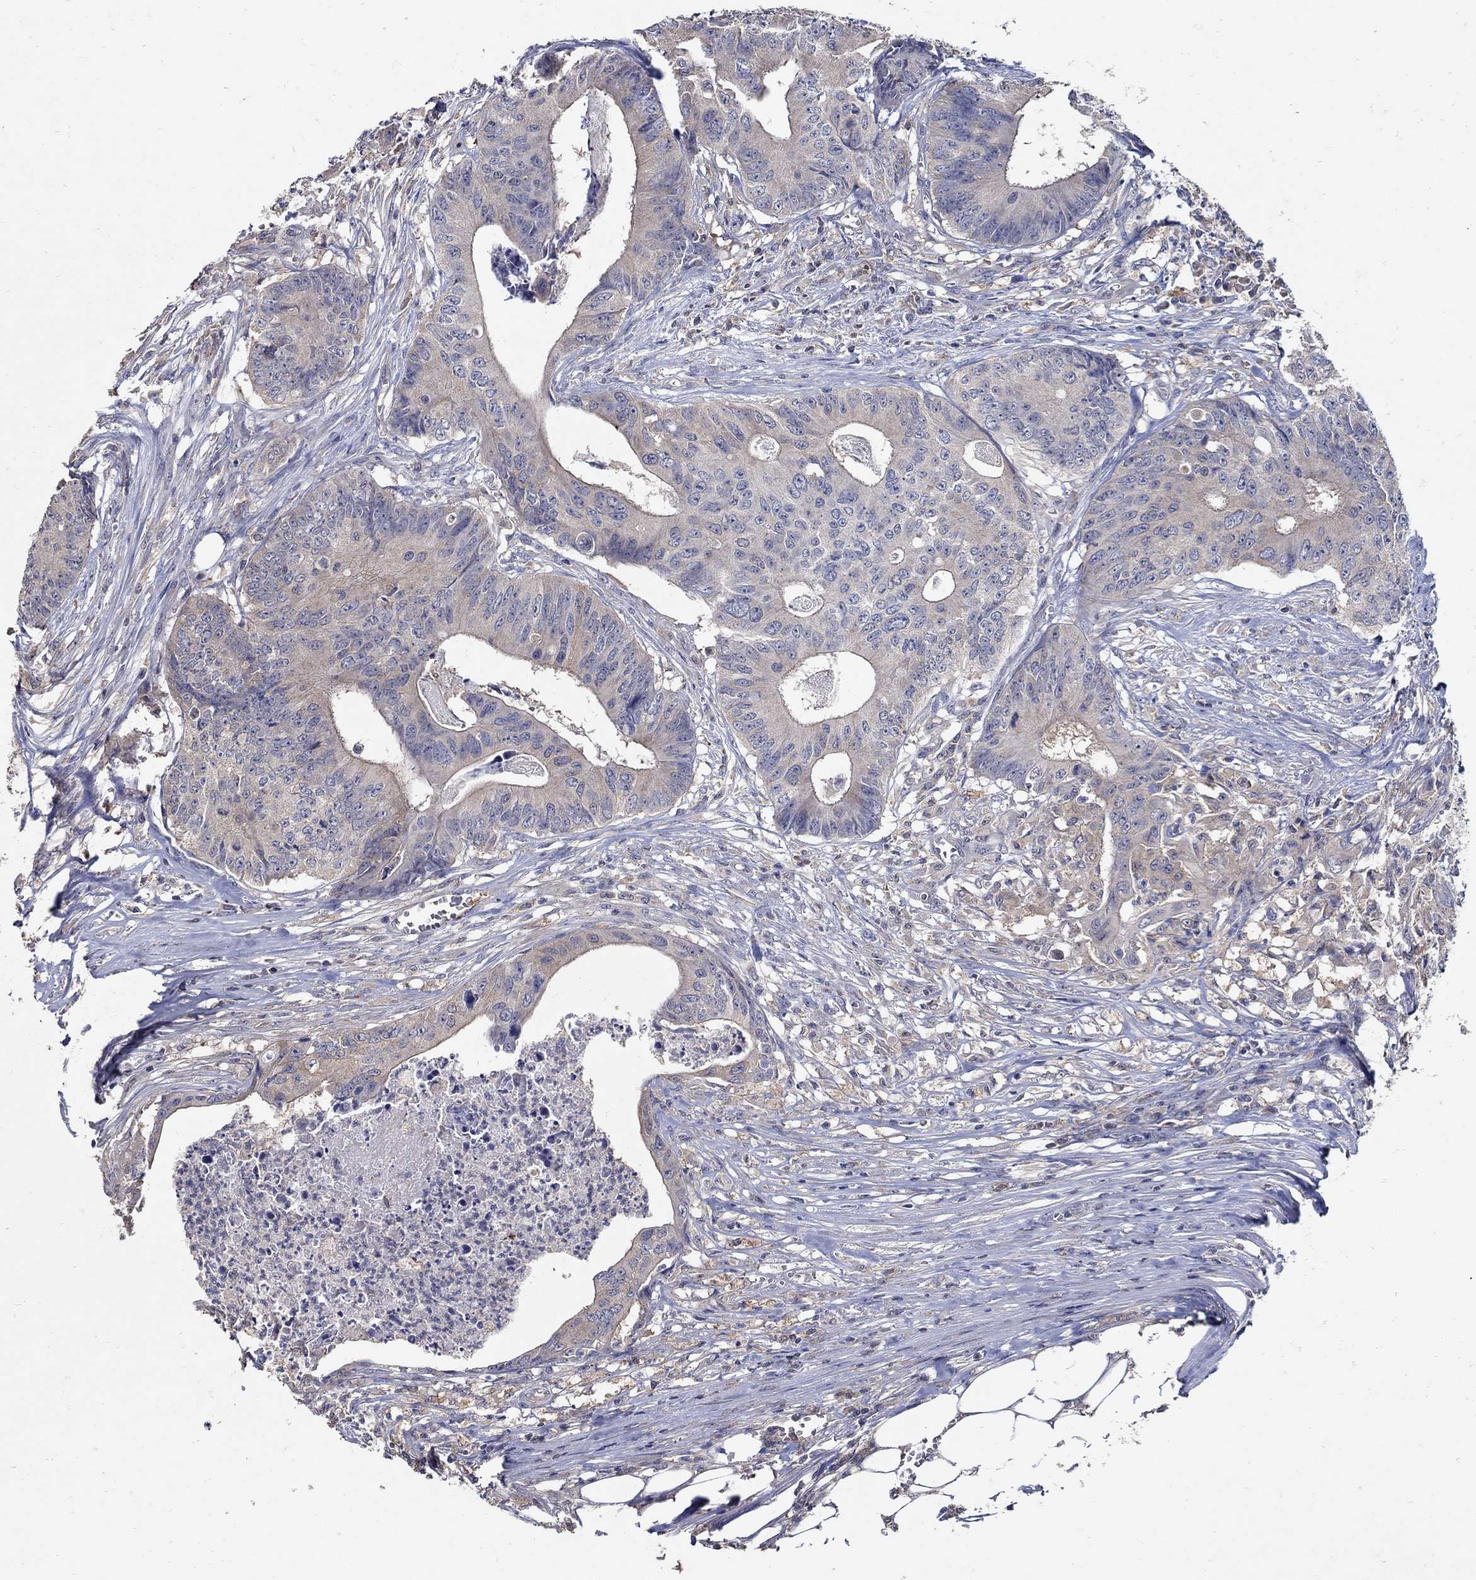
{"staining": {"intensity": "weak", "quantity": "25%-75%", "location": "cytoplasmic/membranous"}, "tissue": "colorectal cancer", "cell_type": "Tumor cells", "image_type": "cancer", "snomed": [{"axis": "morphology", "description": "Adenocarcinoma, NOS"}, {"axis": "topography", "description": "Colon"}], "caption": "Human adenocarcinoma (colorectal) stained with a protein marker exhibits weak staining in tumor cells.", "gene": "MTHFR", "patient": {"sex": "male", "age": 84}}